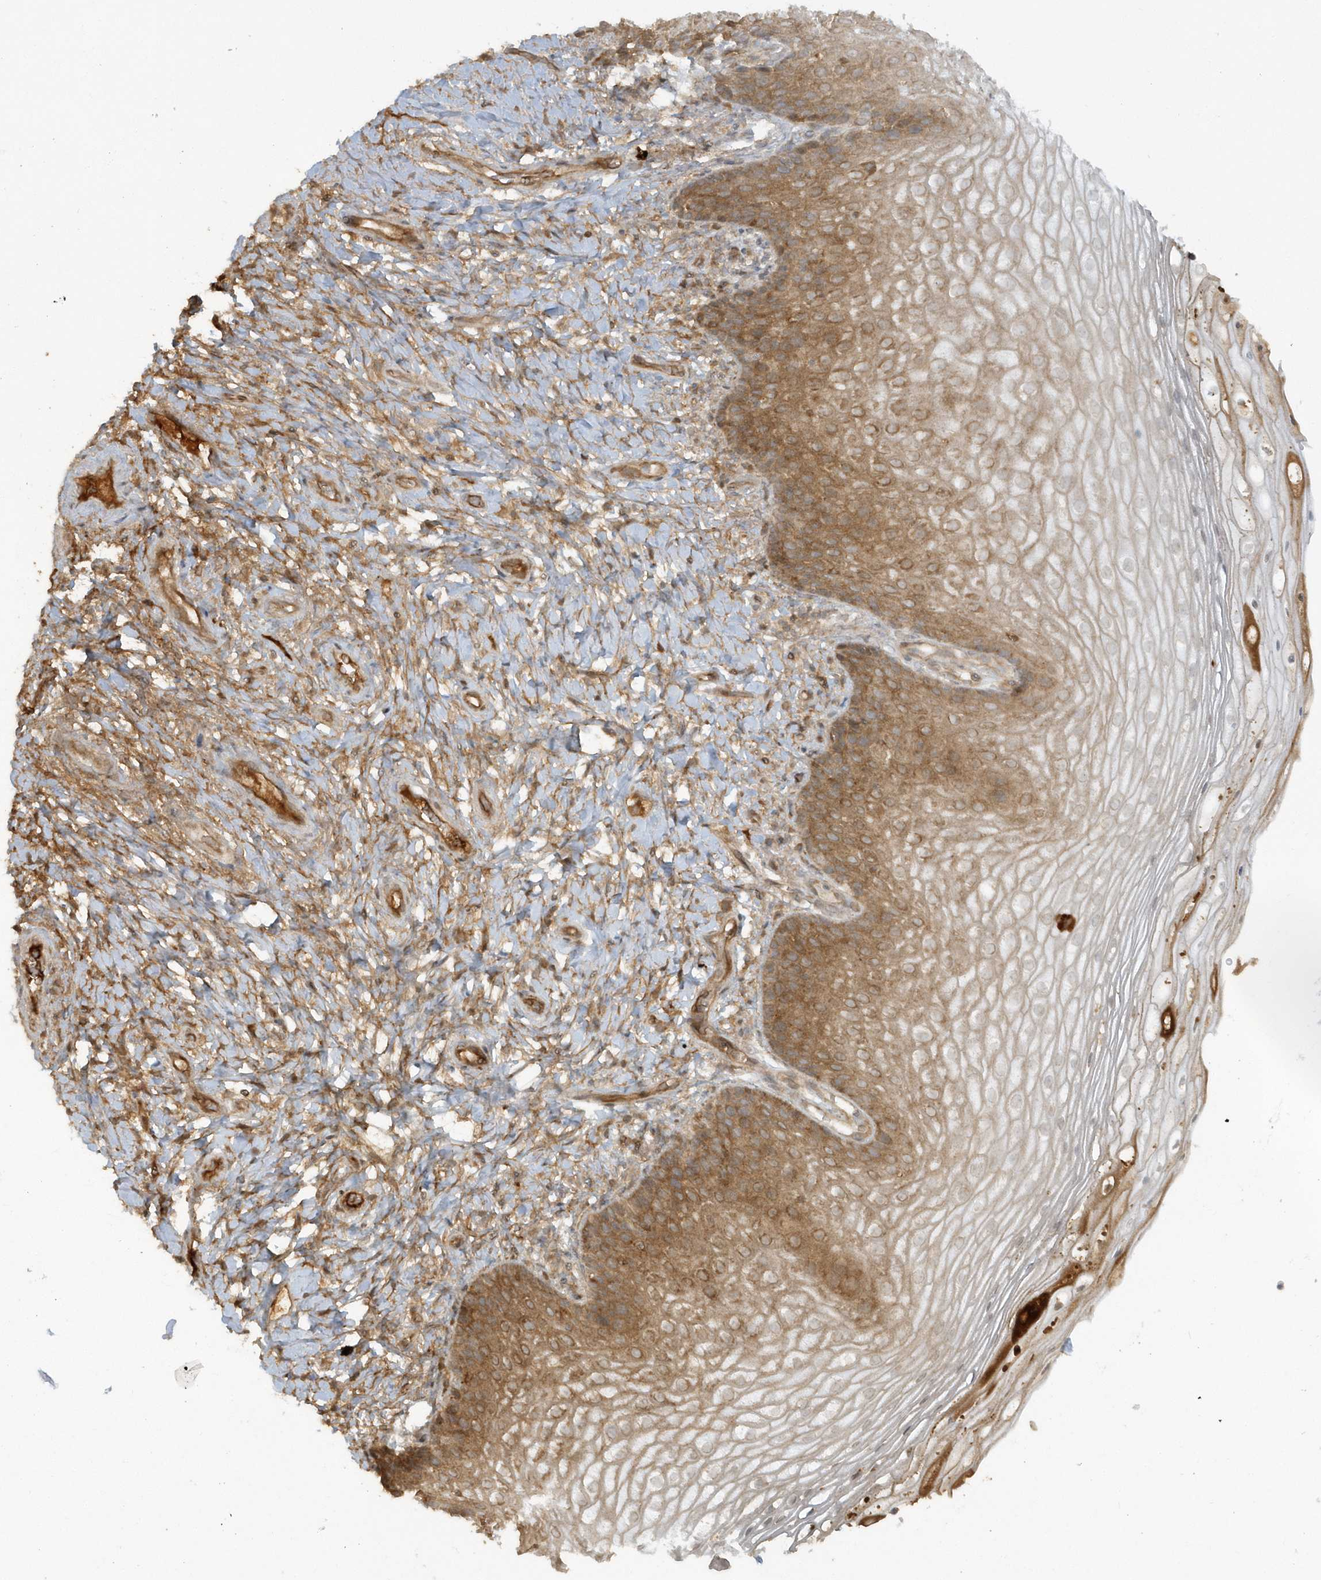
{"staining": {"intensity": "moderate", "quantity": ">75%", "location": "cytoplasmic/membranous"}, "tissue": "vagina", "cell_type": "Squamous epithelial cells", "image_type": "normal", "snomed": [{"axis": "morphology", "description": "Normal tissue, NOS"}, {"axis": "topography", "description": "Vagina"}], "caption": "Moderate cytoplasmic/membranous positivity for a protein is present in about >75% of squamous epithelial cells of benign vagina using immunohistochemistry (IHC).", "gene": "STIM2", "patient": {"sex": "female", "age": 60}}